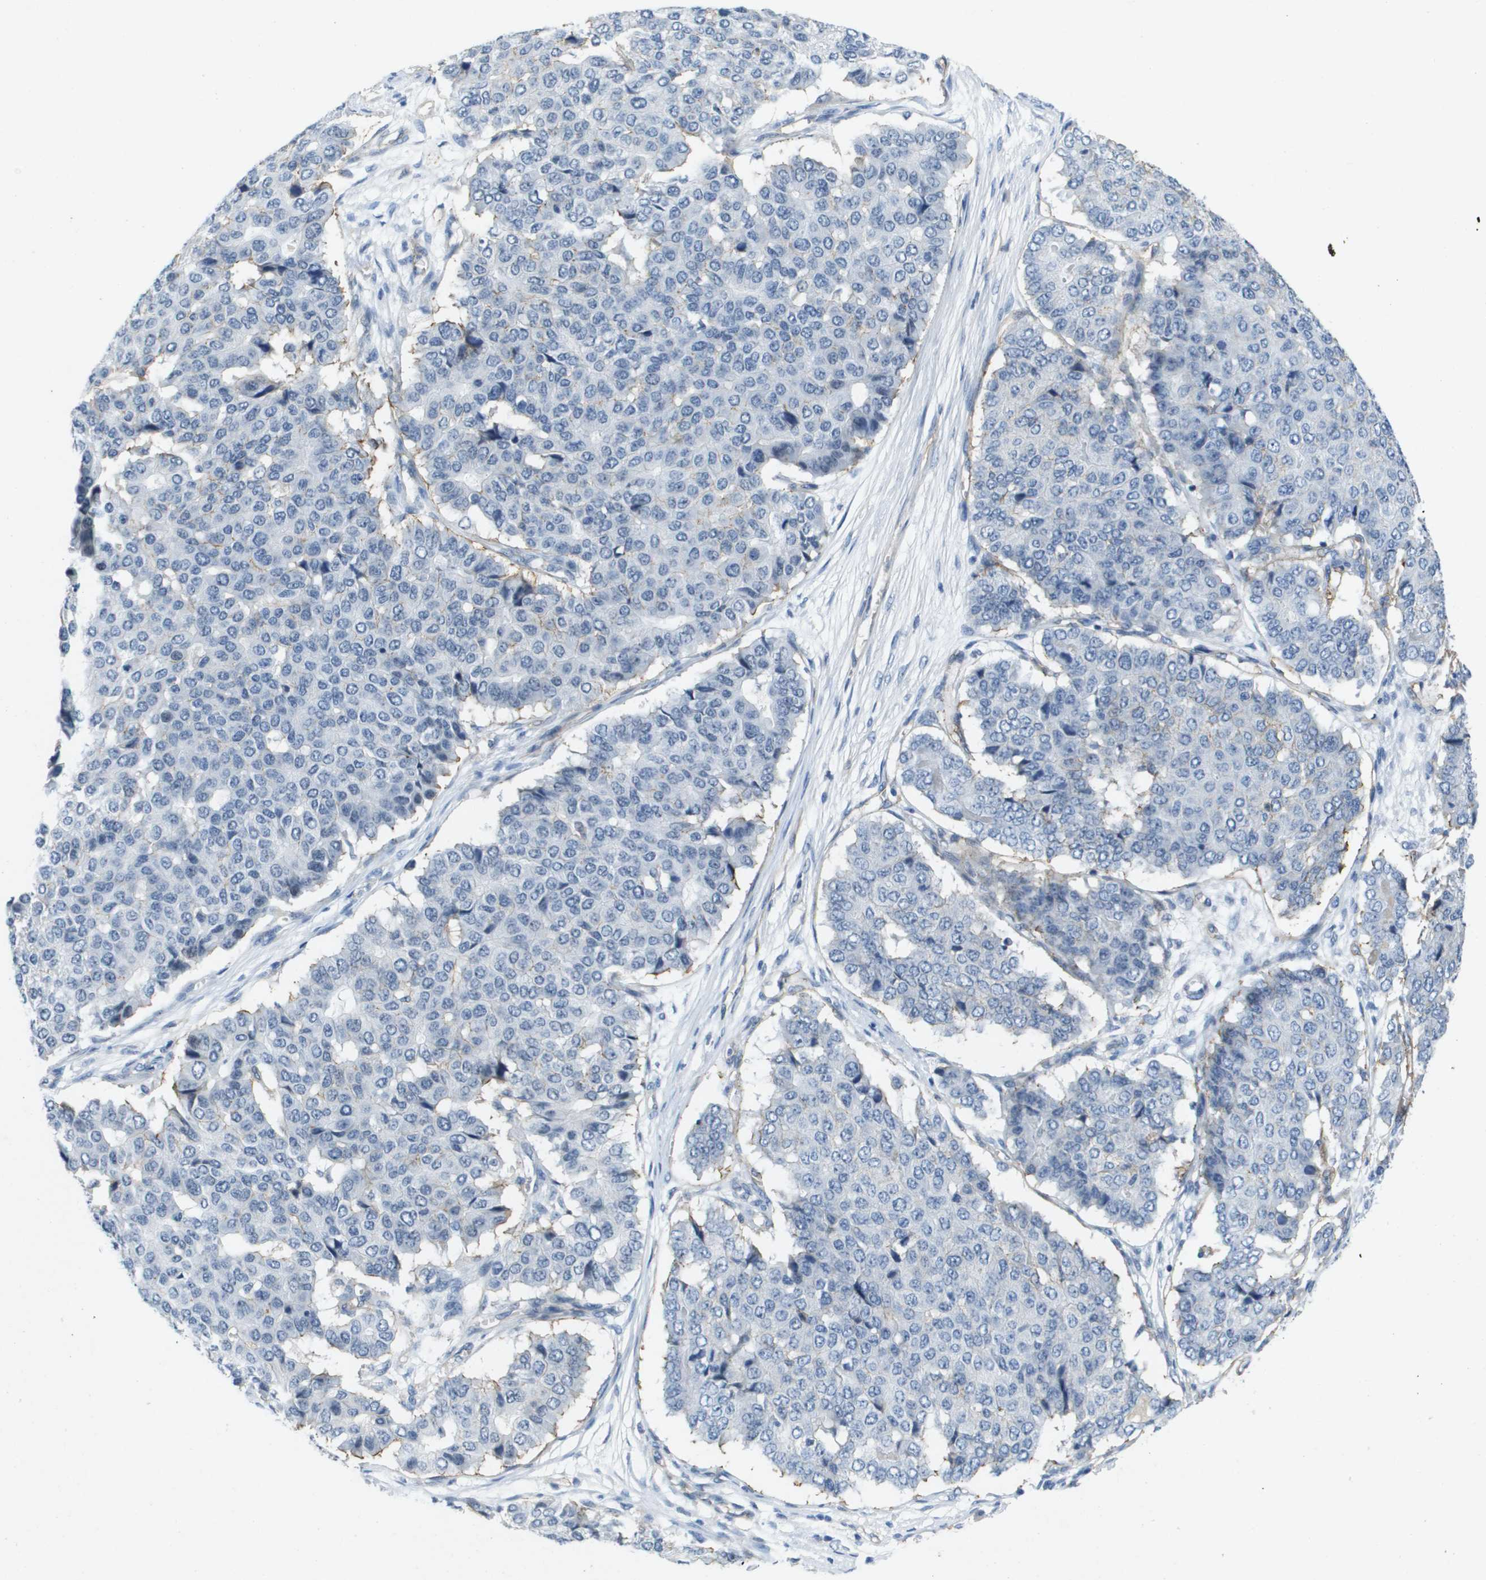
{"staining": {"intensity": "negative", "quantity": "none", "location": "none"}, "tissue": "pancreatic cancer", "cell_type": "Tumor cells", "image_type": "cancer", "snomed": [{"axis": "morphology", "description": "Adenocarcinoma, NOS"}, {"axis": "topography", "description": "Pancreas"}], "caption": "IHC image of human adenocarcinoma (pancreatic) stained for a protein (brown), which reveals no staining in tumor cells. (DAB IHC, high magnification).", "gene": "ITGA6", "patient": {"sex": "male", "age": 50}}